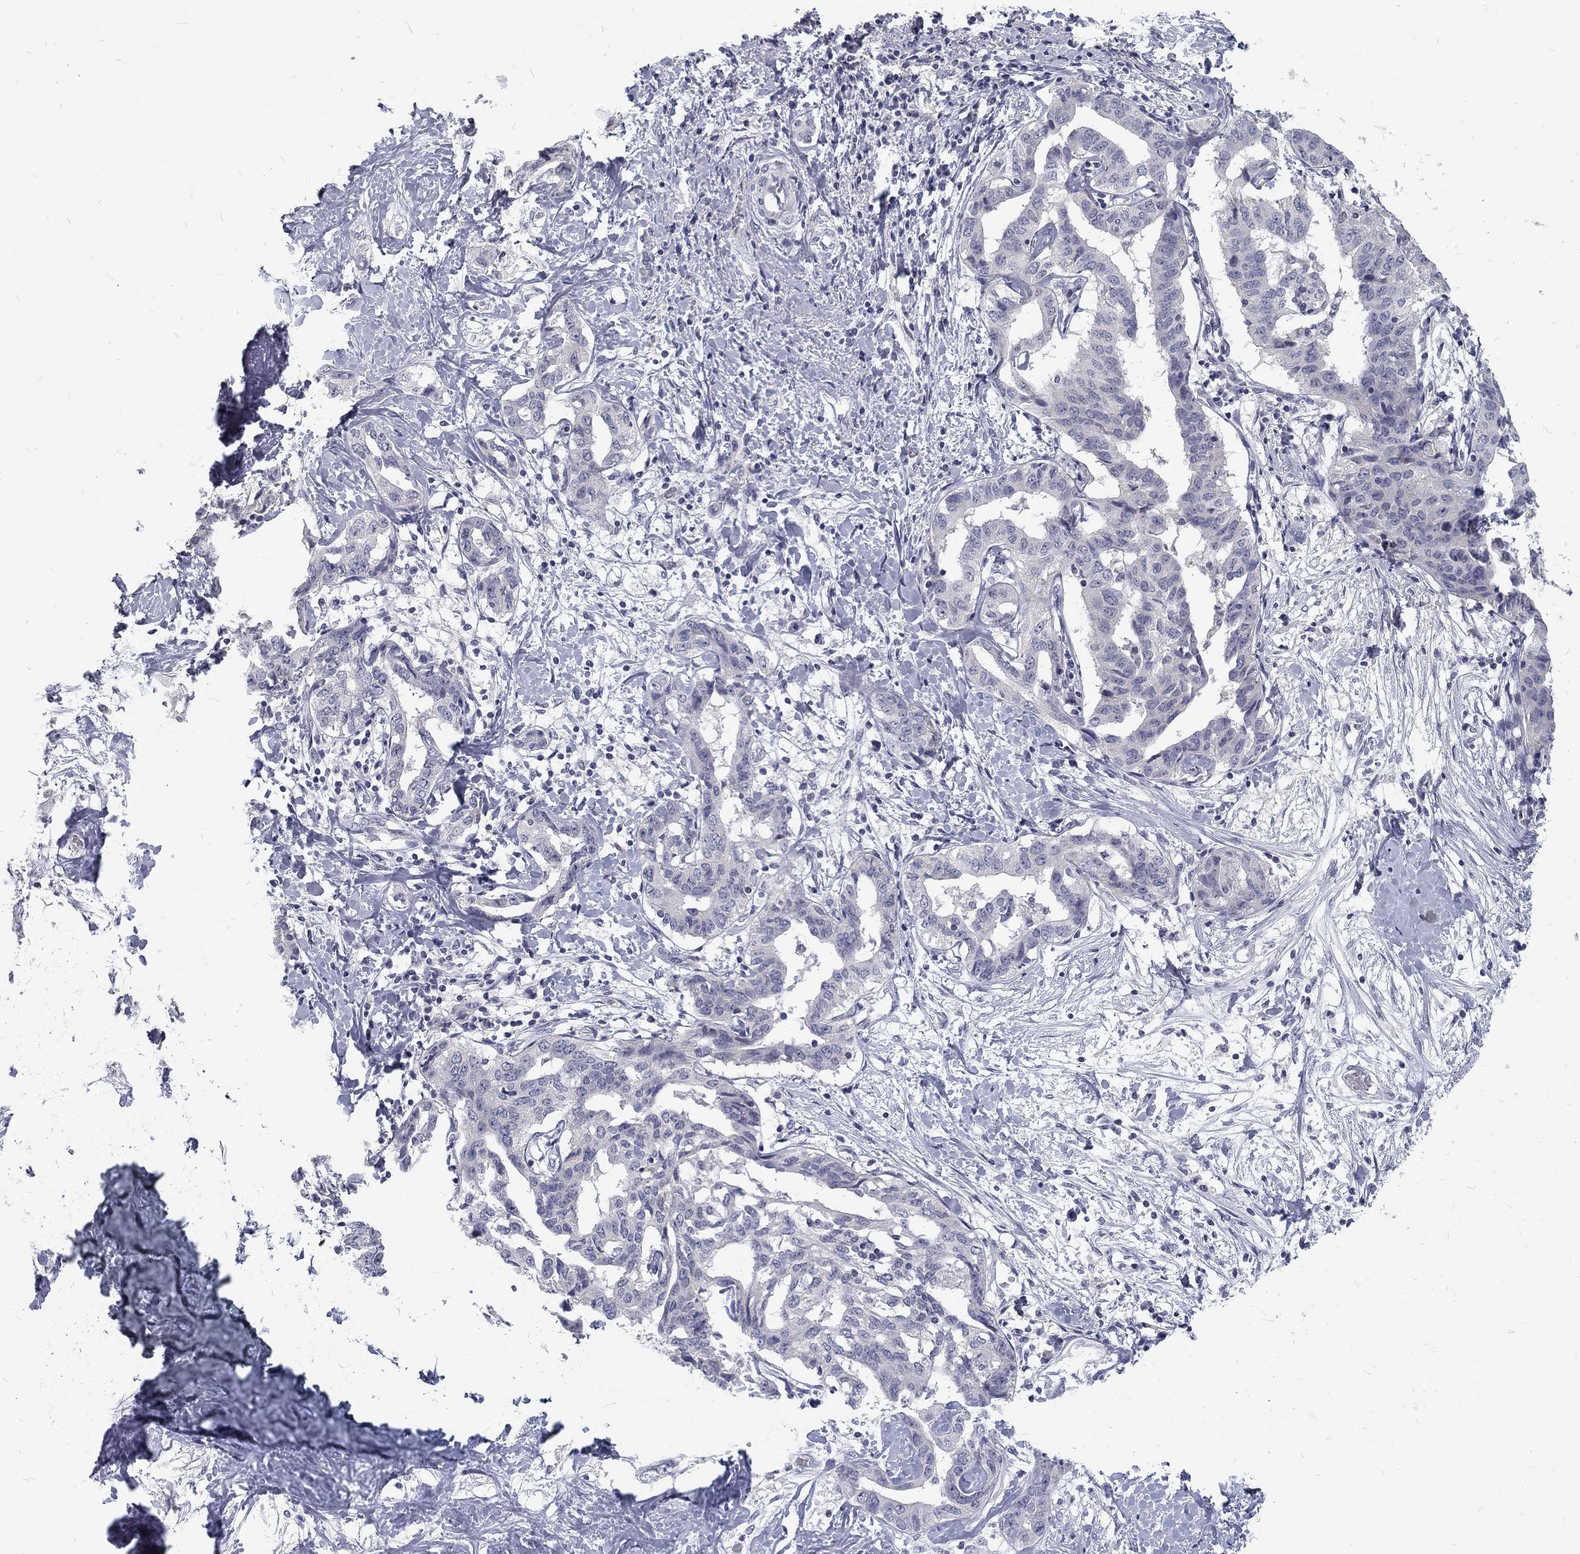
{"staining": {"intensity": "negative", "quantity": "none", "location": "none"}, "tissue": "liver cancer", "cell_type": "Tumor cells", "image_type": "cancer", "snomed": [{"axis": "morphology", "description": "Cholangiocarcinoma"}, {"axis": "topography", "description": "Liver"}], "caption": "DAB immunohistochemical staining of human liver cholangiocarcinoma exhibits no significant staining in tumor cells. (DAB (3,3'-diaminobenzidine) immunohistochemistry visualized using brightfield microscopy, high magnification).", "gene": "NOS1", "patient": {"sex": "male", "age": 59}}